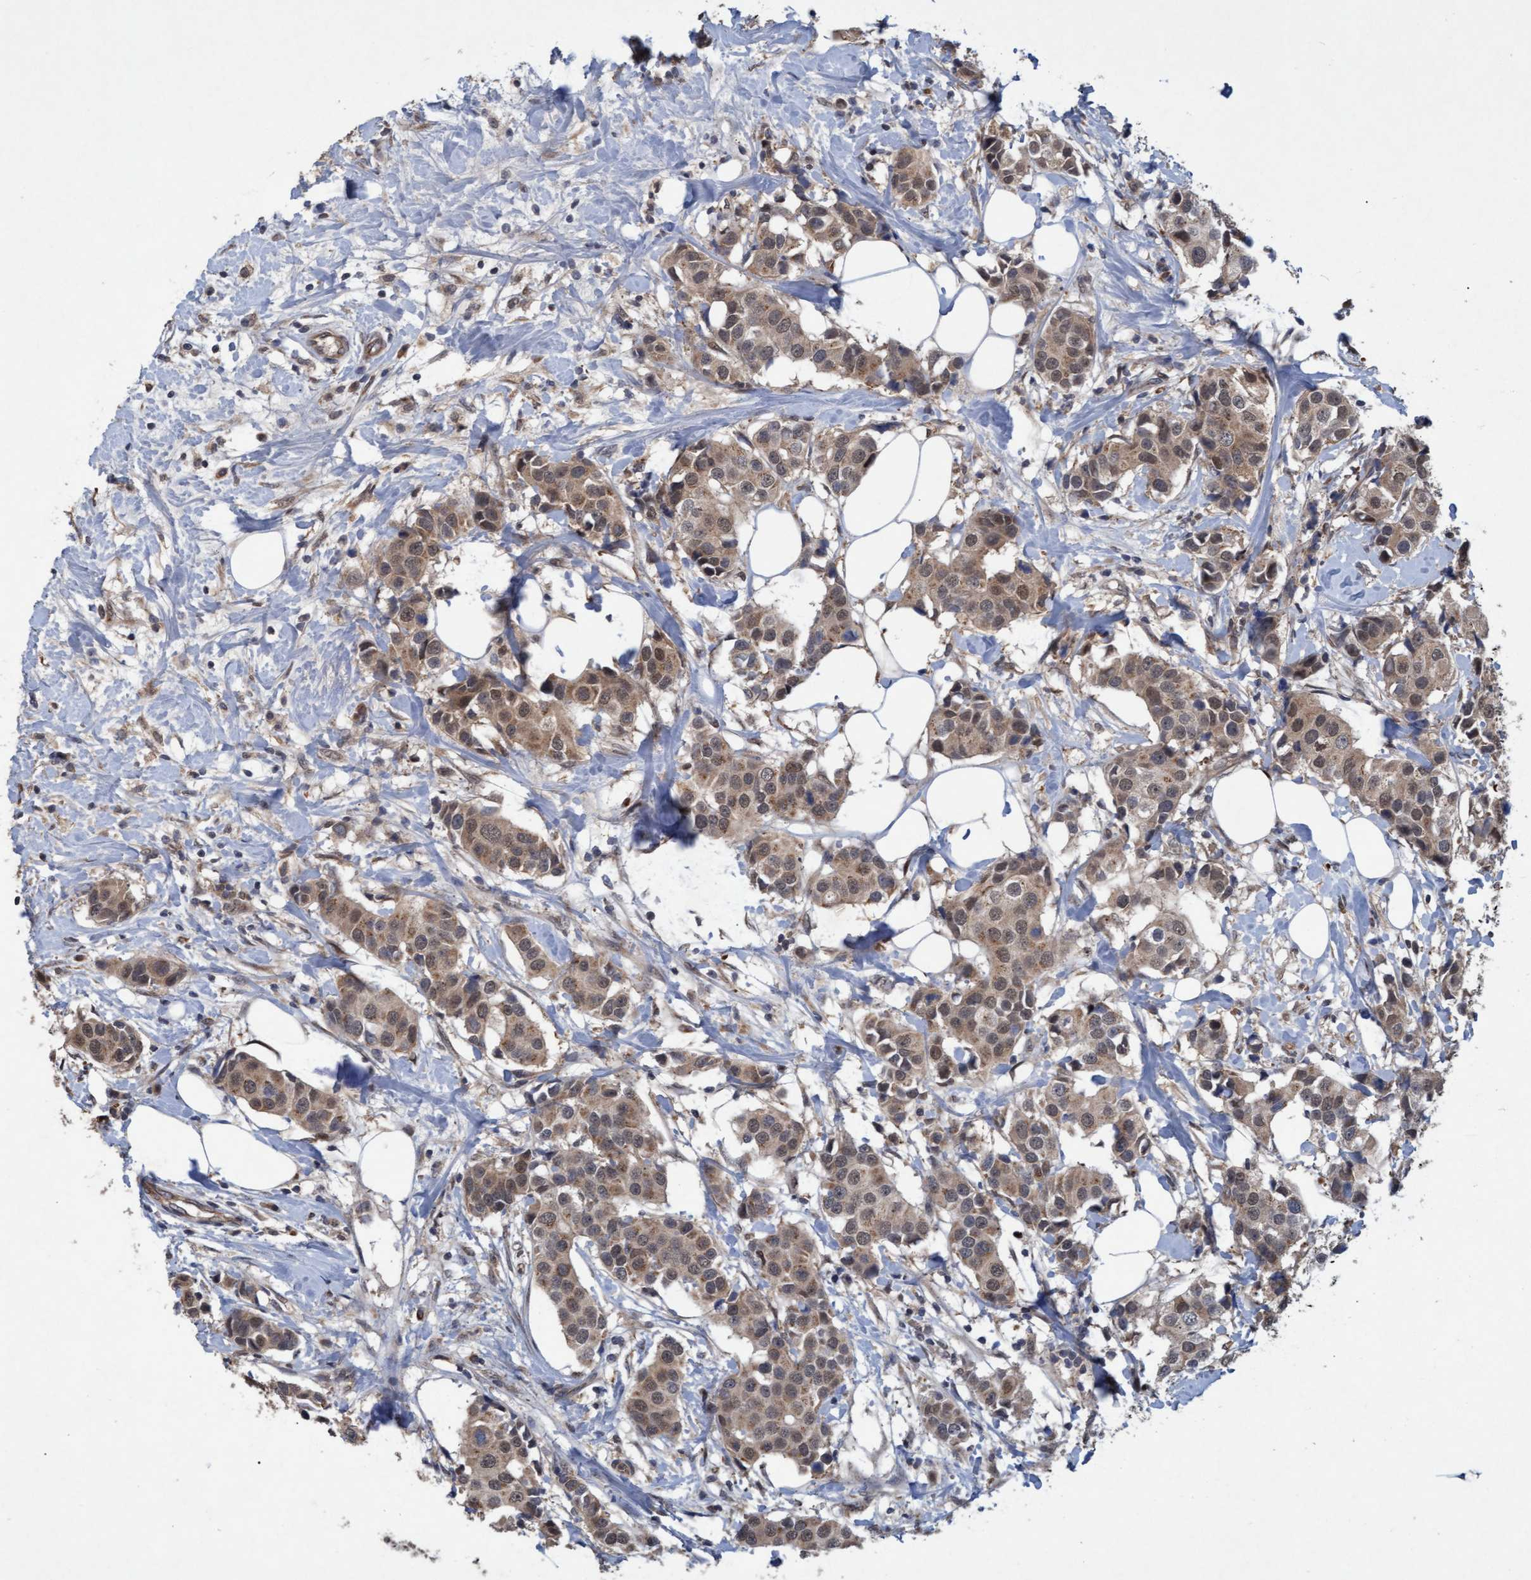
{"staining": {"intensity": "moderate", "quantity": ">75%", "location": "cytoplasmic/membranous,nuclear"}, "tissue": "breast cancer", "cell_type": "Tumor cells", "image_type": "cancer", "snomed": [{"axis": "morphology", "description": "Normal tissue, NOS"}, {"axis": "morphology", "description": "Duct carcinoma"}, {"axis": "topography", "description": "Breast"}], "caption": "Brown immunohistochemical staining in intraductal carcinoma (breast) demonstrates moderate cytoplasmic/membranous and nuclear expression in approximately >75% of tumor cells.", "gene": "PSMB6", "patient": {"sex": "female", "age": 39}}